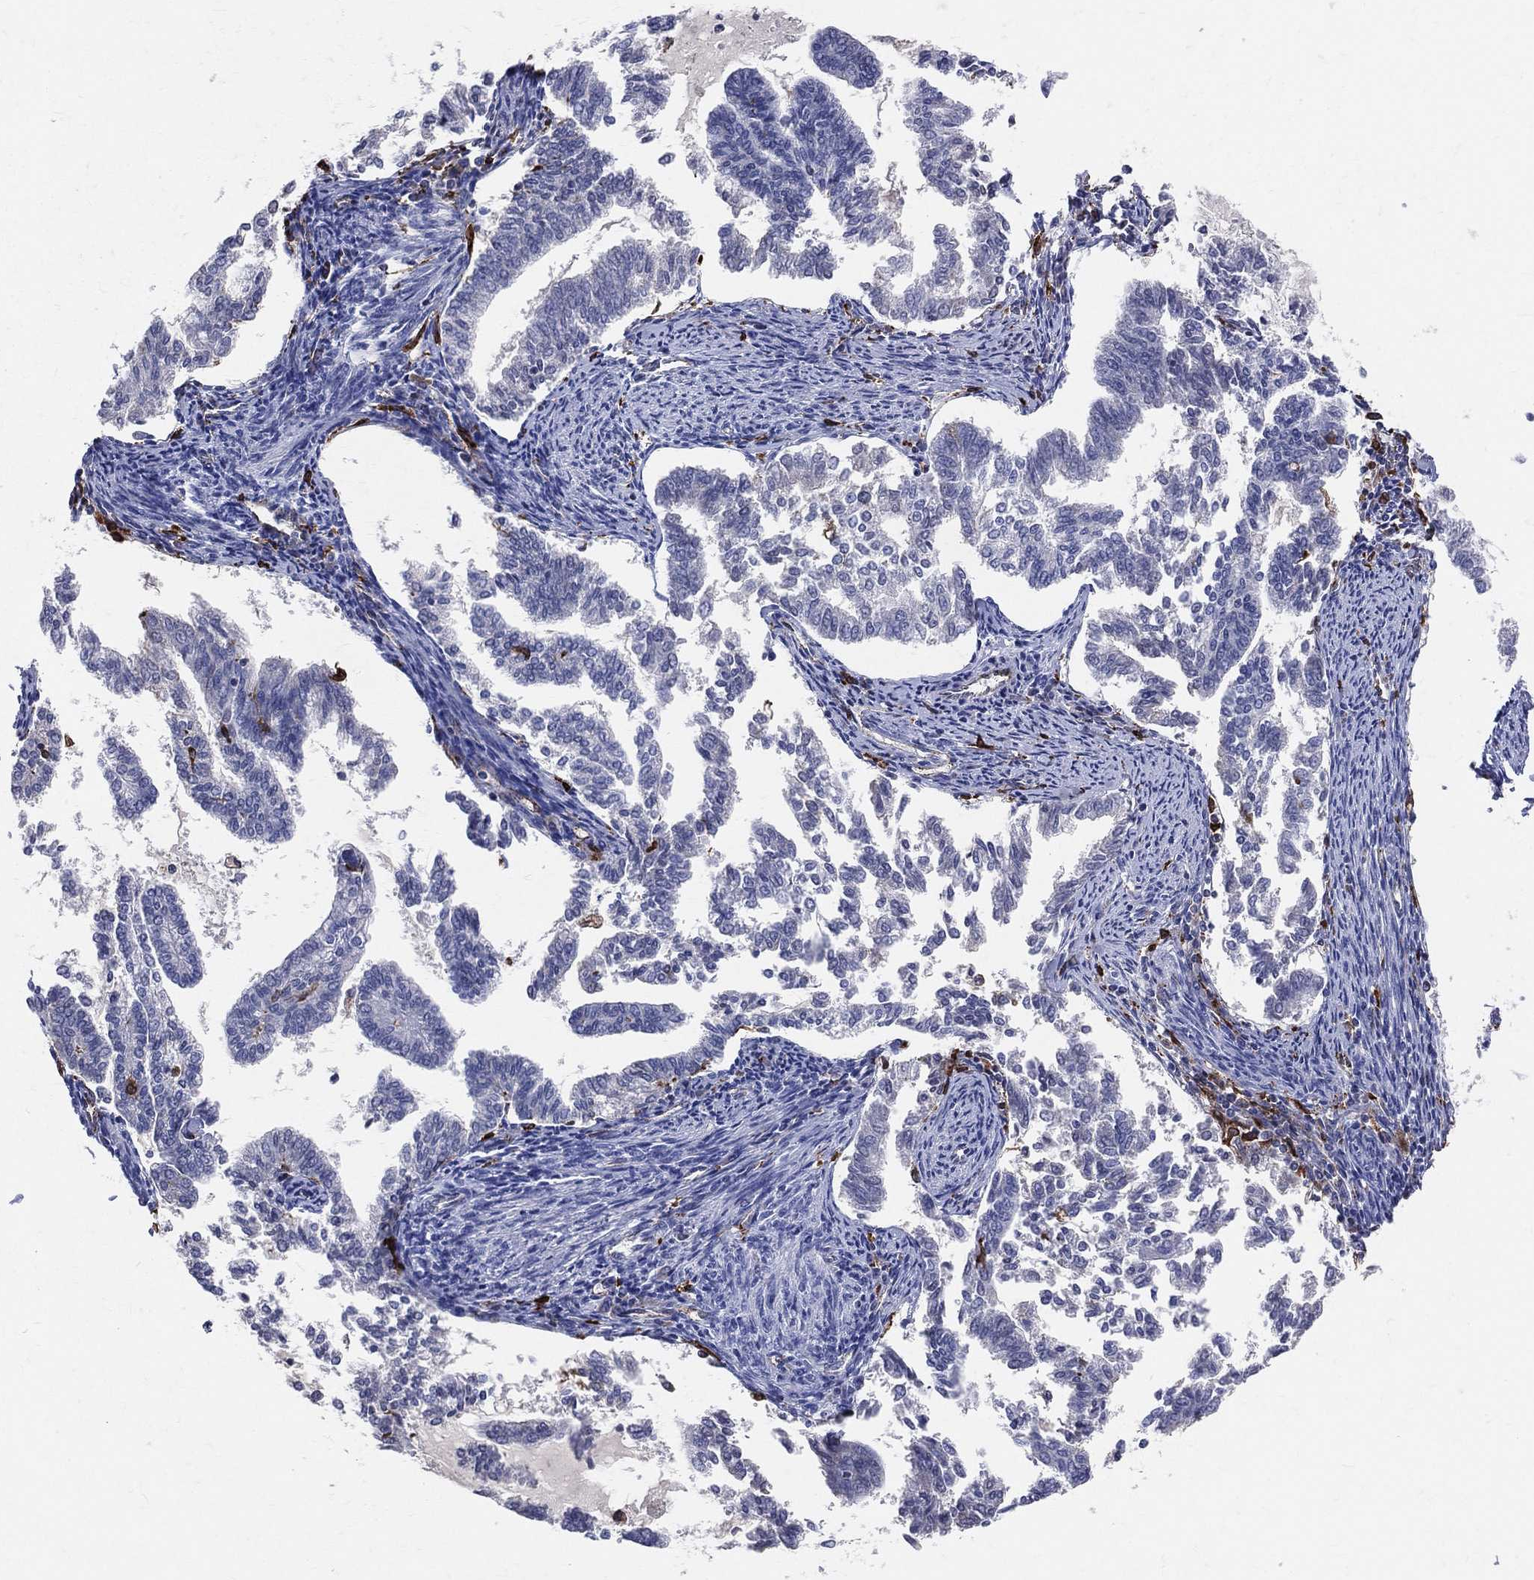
{"staining": {"intensity": "negative", "quantity": "none", "location": "none"}, "tissue": "endometrial cancer", "cell_type": "Tumor cells", "image_type": "cancer", "snomed": [{"axis": "morphology", "description": "Adenocarcinoma, NOS"}, {"axis": "topography", "description": "Endometrium"}], "caption": "Immunohistochemical staining of human endometrial cancer exhibits no significant expression in tumor cells.", "gene": "CD74", "patient": {"sex": "female", "age": 79}}